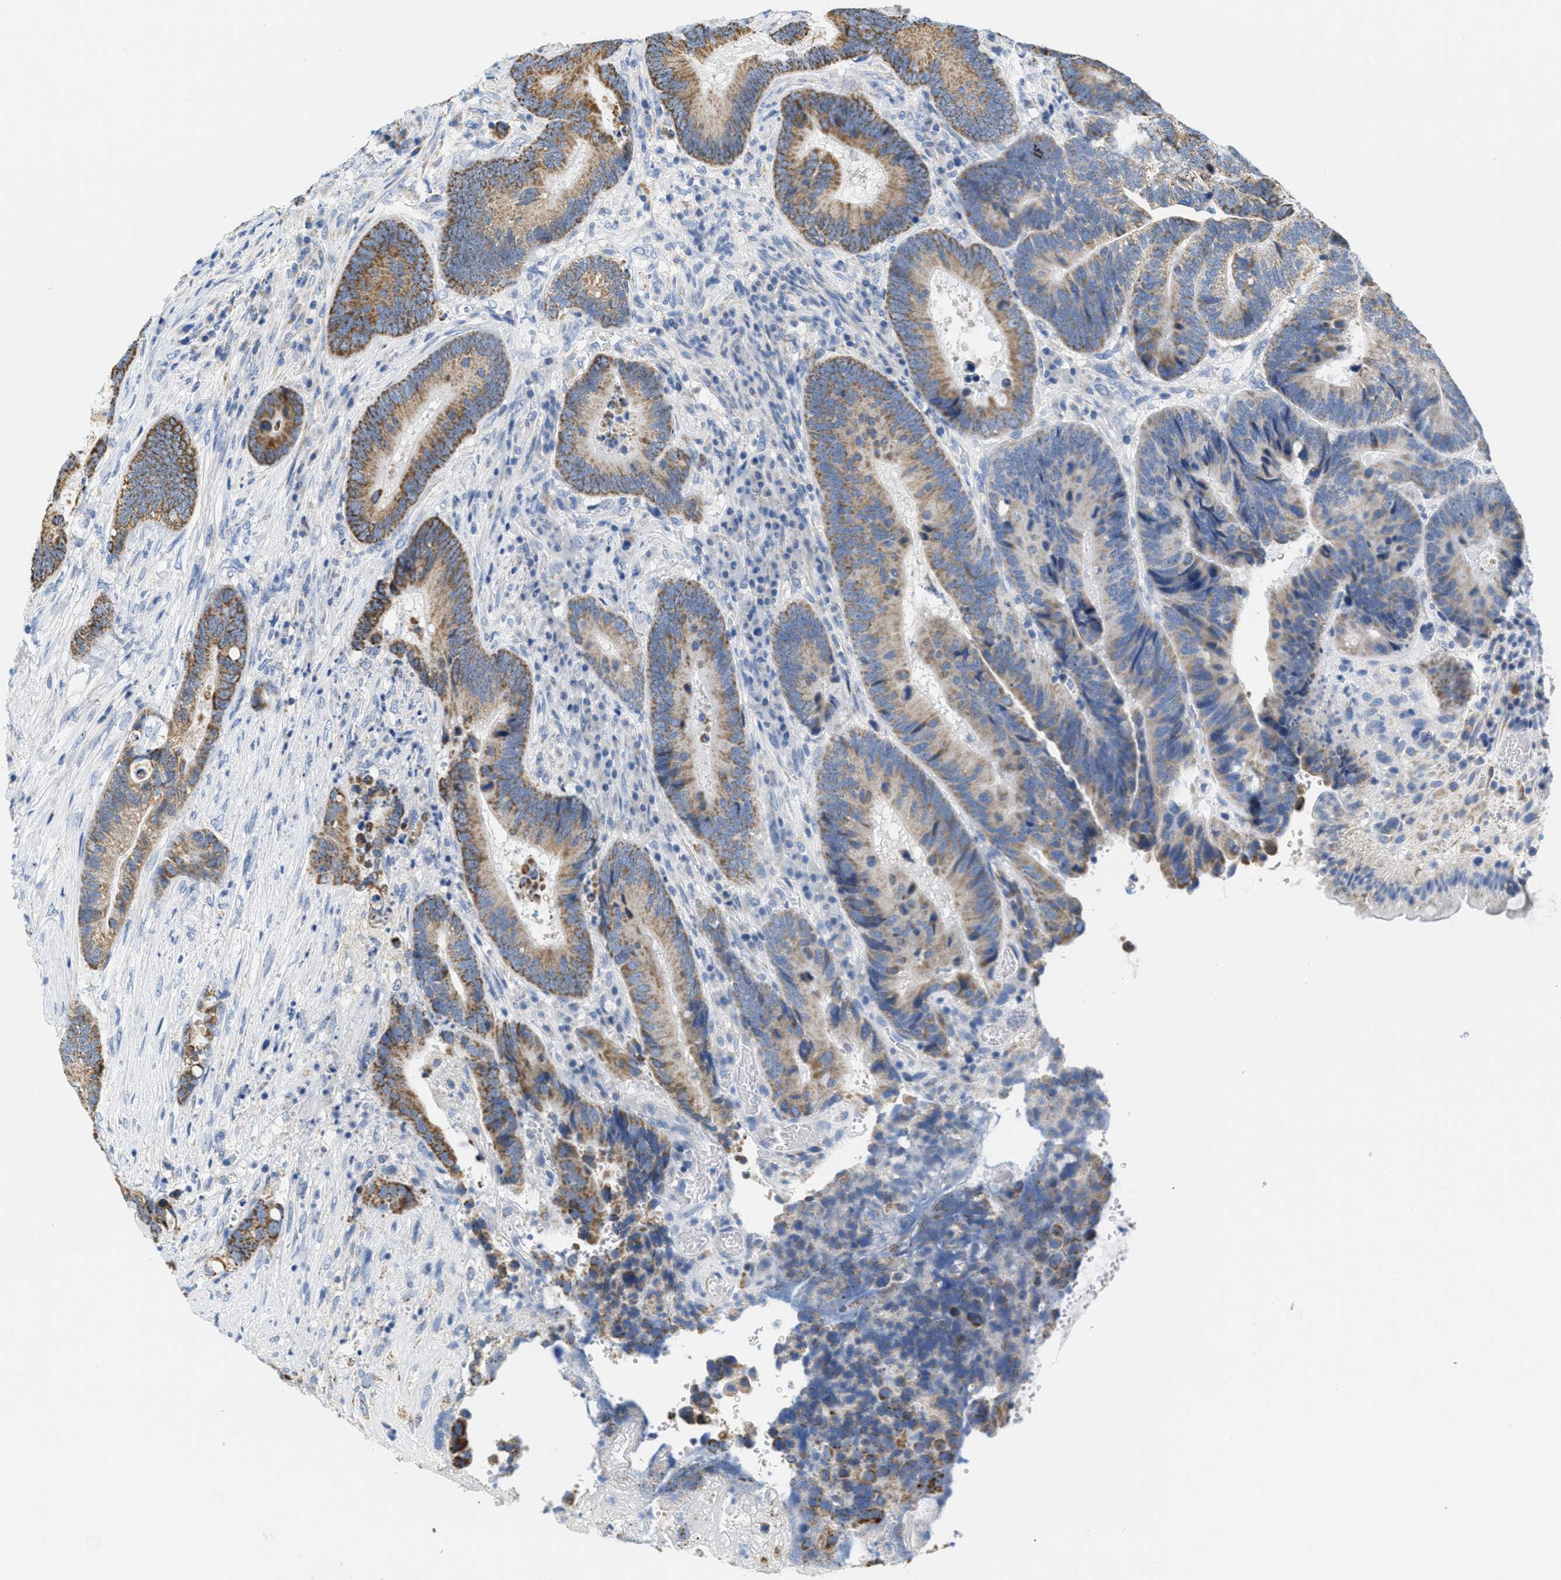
{"staining": {"intensity": "moderate", "quantity": ">75%", "location": "cytoplasmic/membranous"}, "tissue": "colorectal cancer", "cell_type": "Tumor cells", "image_type": "cancer", "snomed": [{"axis": "morphology", "description": "Adenocarcinoma, NOS"}, {"axis": "topography", "description": "Rectum"}], "caption": "Protein analysis of colorectal adenocarcinoma tissue exhibits moderate cytoplasmic/membranous expression in approximately >75% of tumor cells.", "gene": "KCNJ5", "patient": {"sex": "female", "age": 89}}